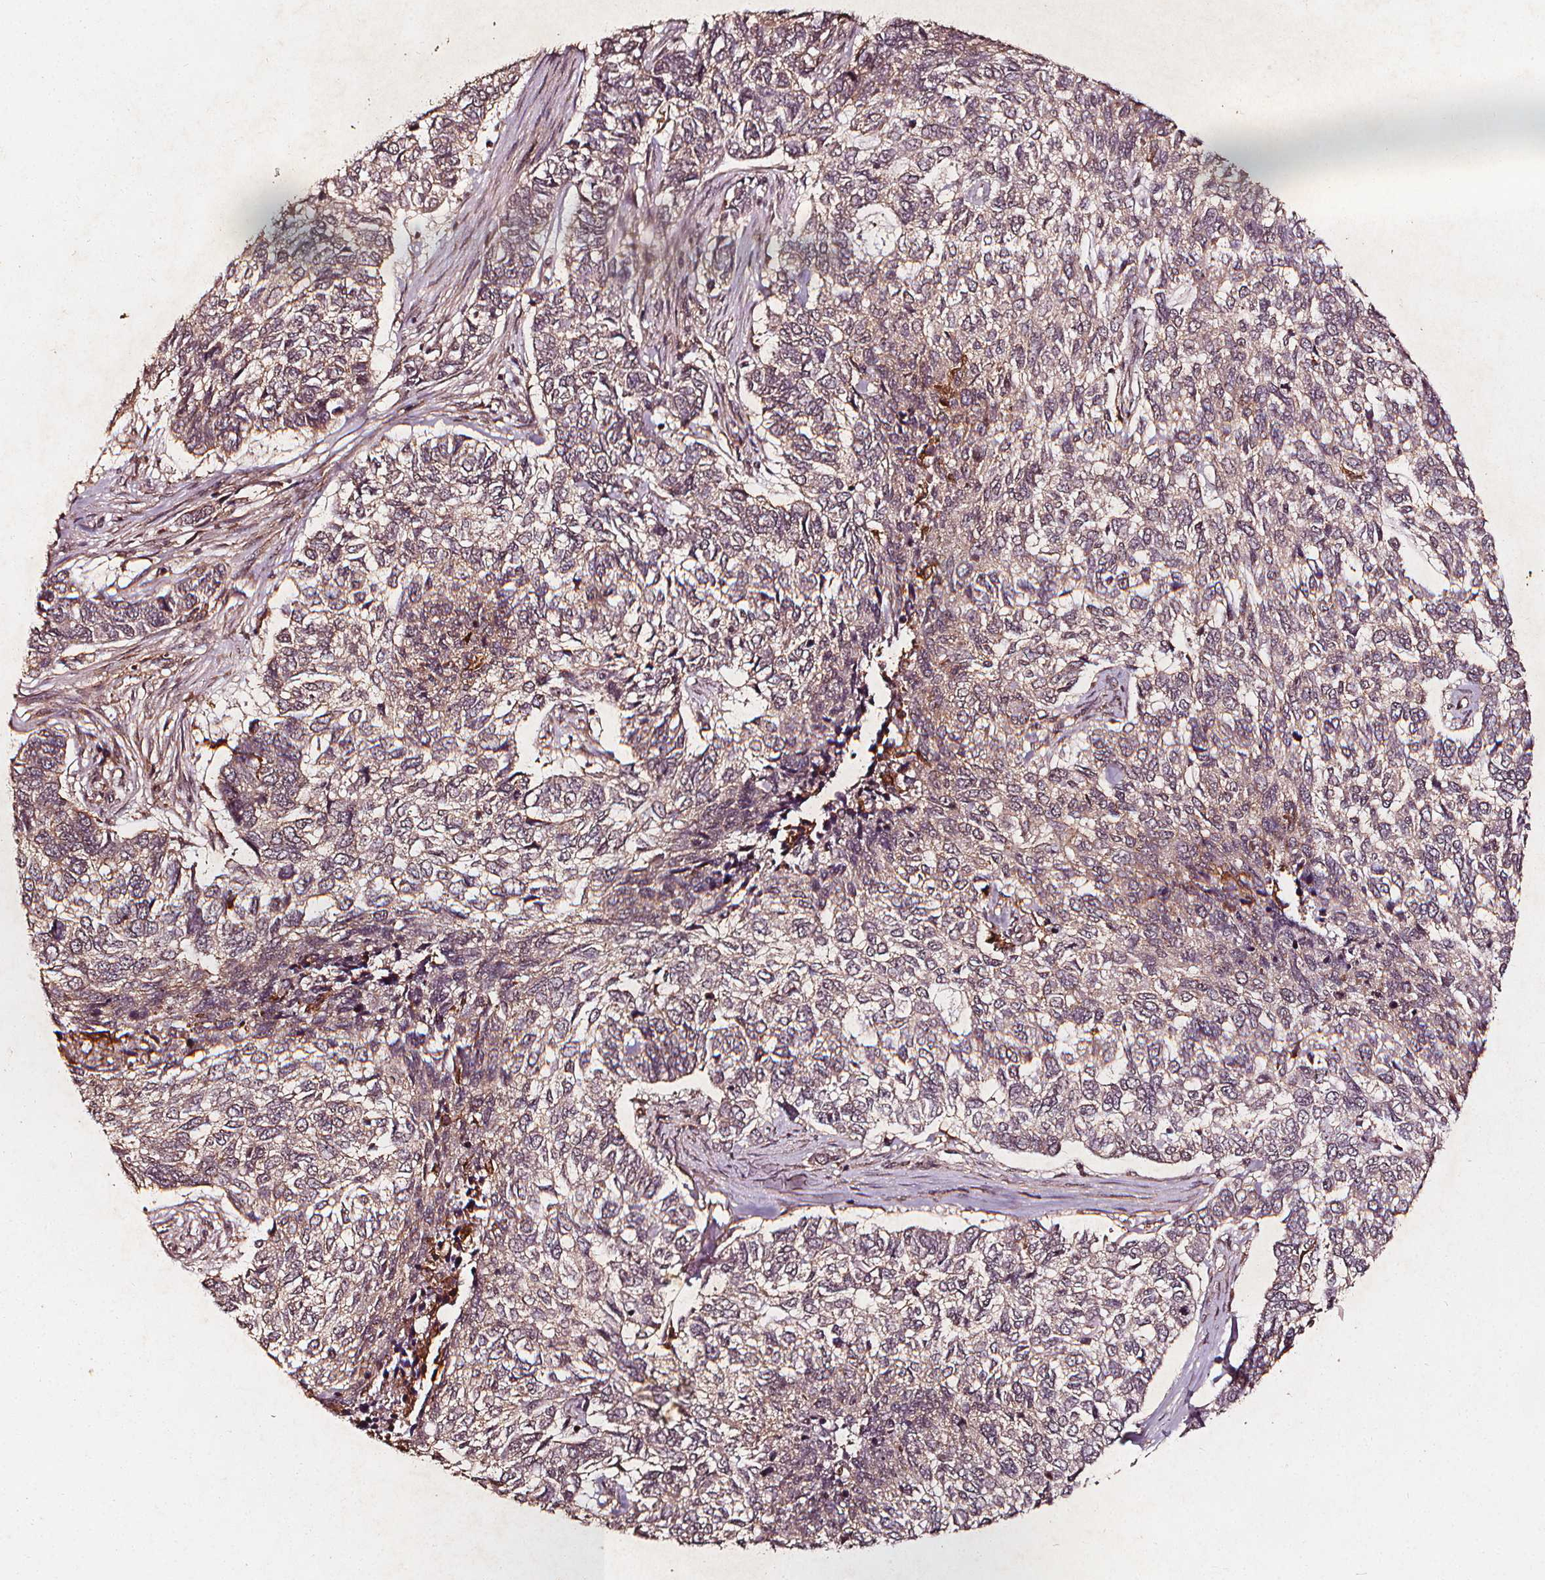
{"staining": {"intensity": "weak", "quantity": "<25%", "location": "cytoplasmic/membranous"}, "tissue": "skin cancer", "cell_type": "Tumor cells", "image_type": "cancer", "snomed": [{"axis": "morphology", "description": "Basal cell carcinoma"}, {"axis": "topography", "description": "Skin"}], "caption": "The image reveals no staining of tumor cells in basal cell carcinoma (skin). Brightfield microscopy of immunohistochemistry (IHC) stained with DAB (3,3'-diaminobenzidine) (brown) and hematoxylin (blue), captured at high magnification.", "gene": "ABCA1", "patient": {"sex": "female", "age": 65}}